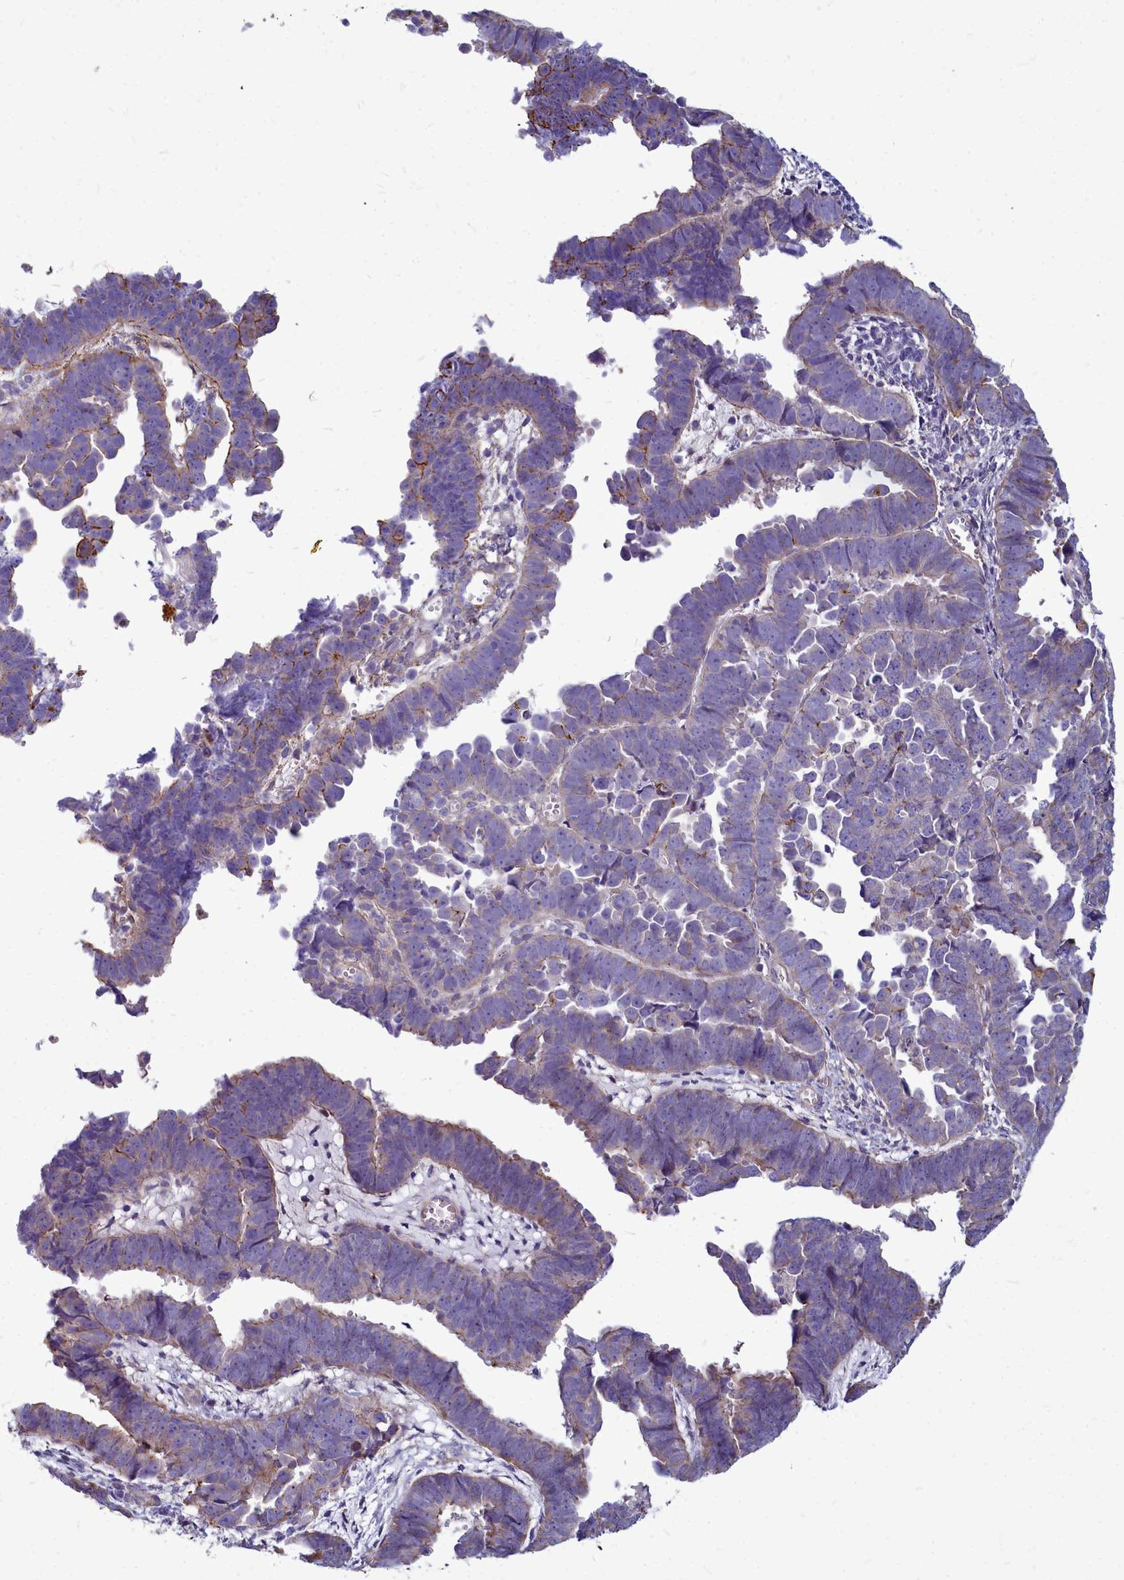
{"staining": {"intensity": "weak", "quantity": "<25%", "location": "cytoplasmic/membranous"}, "tissue": "endometrial cancer", "cell_type": "Tumor cells", "image_type": "cancer", "snomed": [{"axis": "morphology", "description": "Adenocarcinoma, NOS"}, {"axis": "topography", "description": "Endometrium"}], "caption": "High power microscopy micrograph of an immunohistochemistry (IHC) histopathology image of endometrial adenocarcinoma, revealing no significant staining in tumor cells.", "gene": "TTC5", "patient": {"sex": "female", "age": 75}}